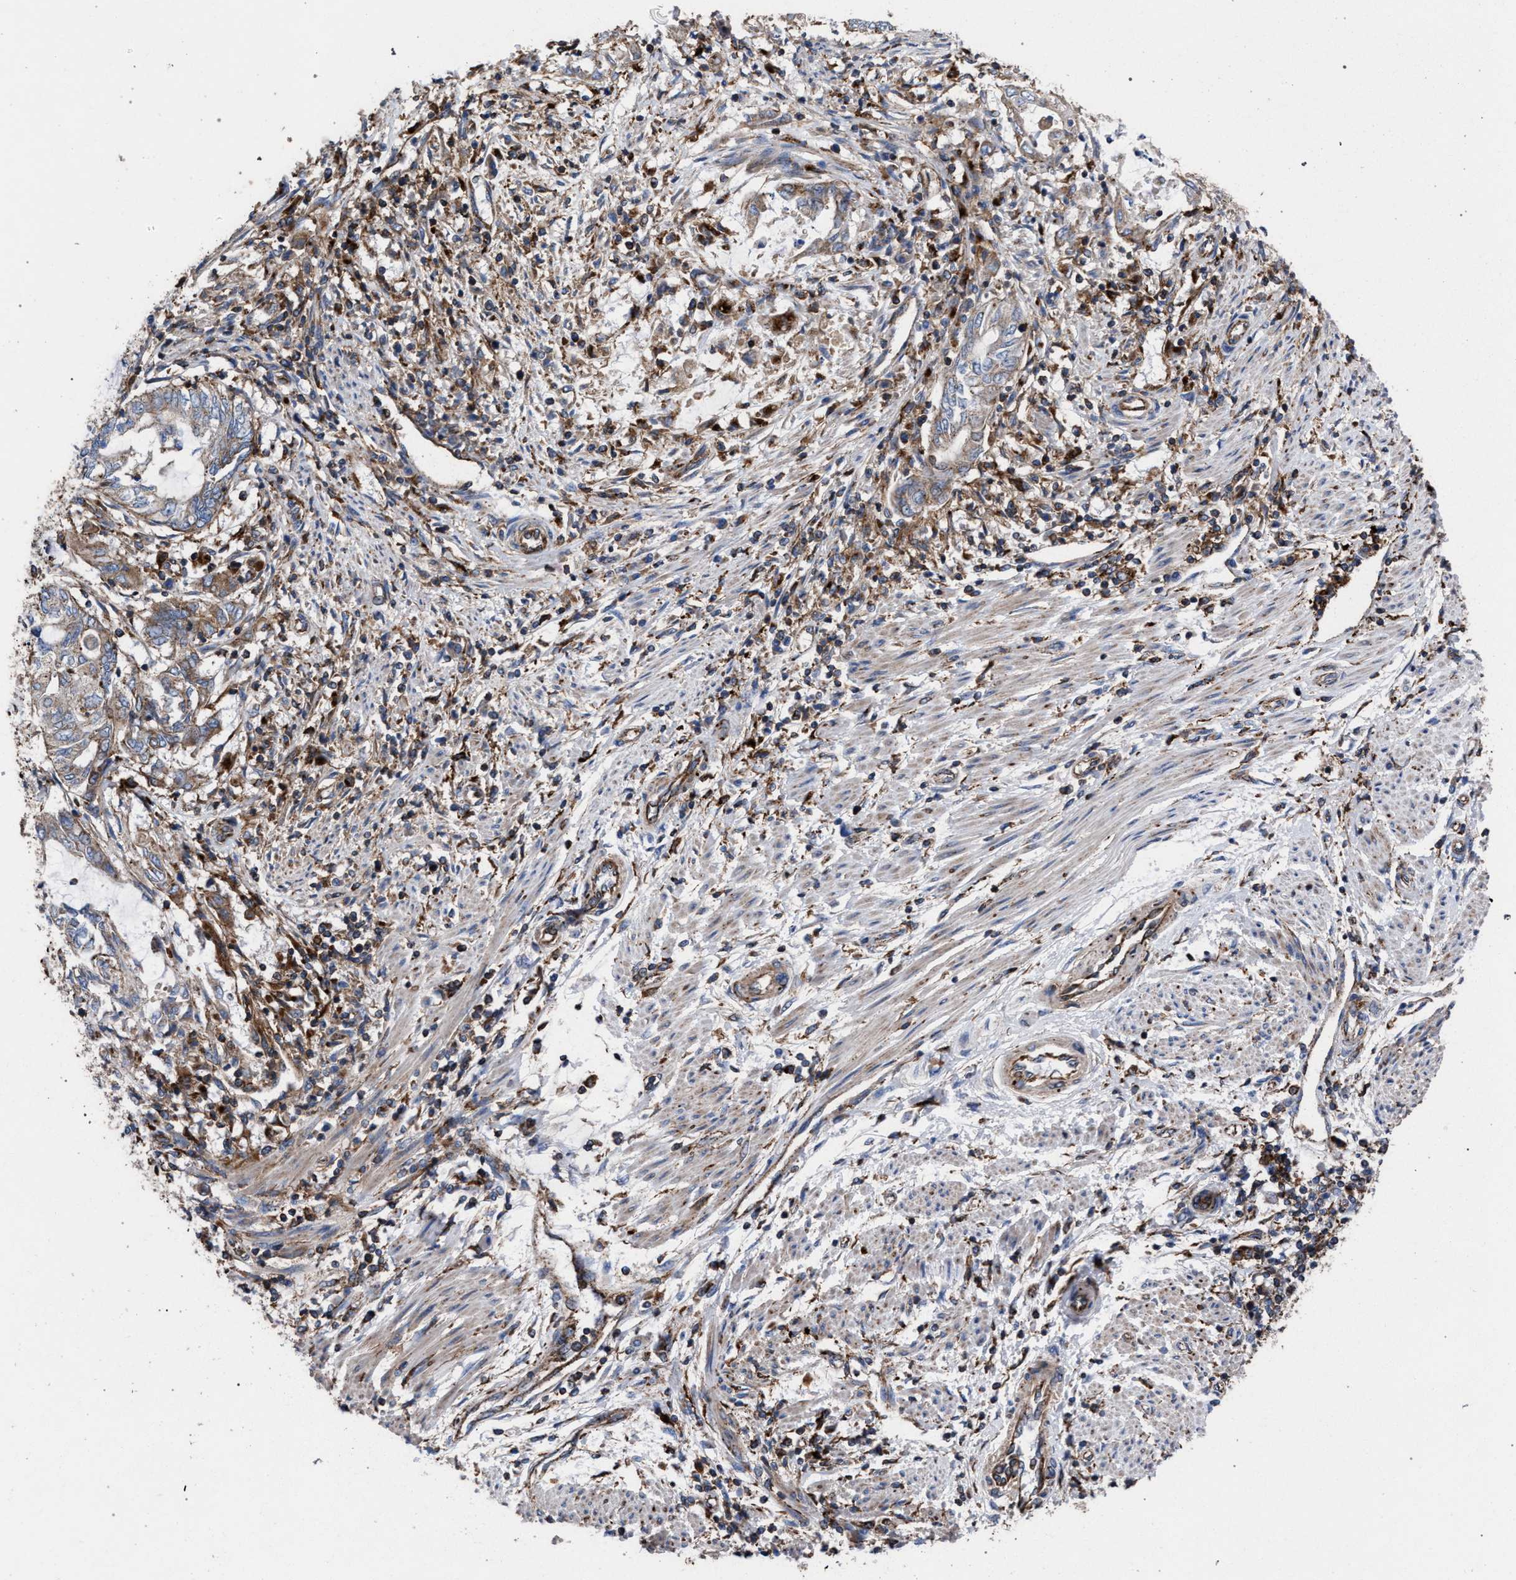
{"staining": {"intensity": "moderate", "quantity": "25%-75%", "location": "cytoplasmic/membranous"}, "tissue": "endometrial cancer", "cell_type": "Tumor cells", "image_type": "cancer", "snomed": [{"axis": "morphology", "description": "Adenocarcinoma, NOS"}, {"axis": "topography", "description": "Uterus"}, {"axis": "topography", "description": "Endometrium"}], "caption": "Immunohistochemistry (IHC) of endometrial cancer exhibits medium levels of moderate cytoplasmic/membranous positivity in about 25%-75% of tumor cells.", "gene": "PPT1", "patient": {"sex": "female", "age": 70}}